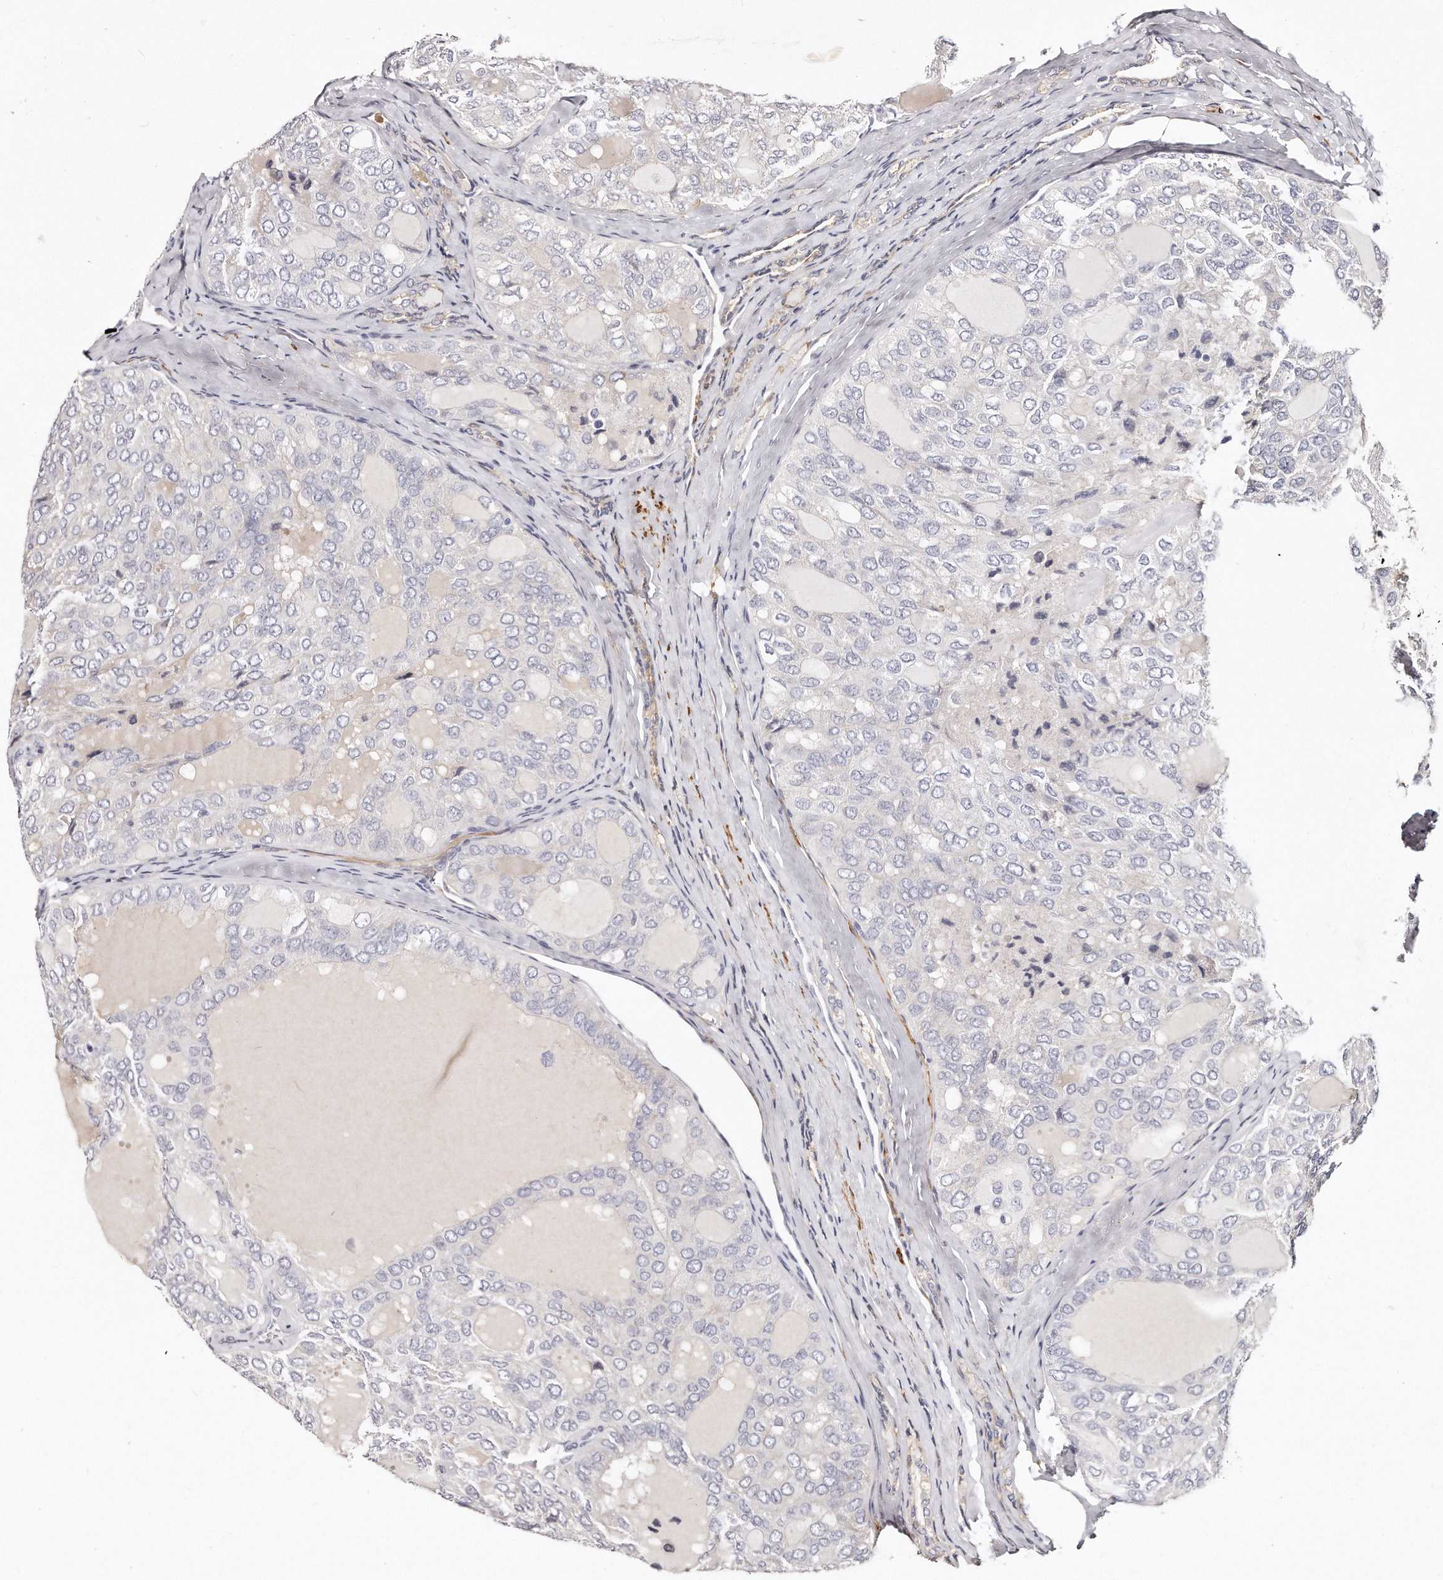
{"staining": {"intensity": "negative", "quantity": "none", "location": "none"}, "tissue": "thyroid cancer", "cell_type": "Tumor cells", "image_type": "cancer", "snomed": [{"axis": "morphology", "description": "Follicular adenoma carcinoma, NOS"}, {"axis": "topography", "description": "Thyroid gland"}], "caption": "This is a photomicrograph of IHC staining of thyroid cancer, which shows no positivity in tumor cells.", "gene": "LMOD1", "patient": {"sex": "male", "age": 75}}